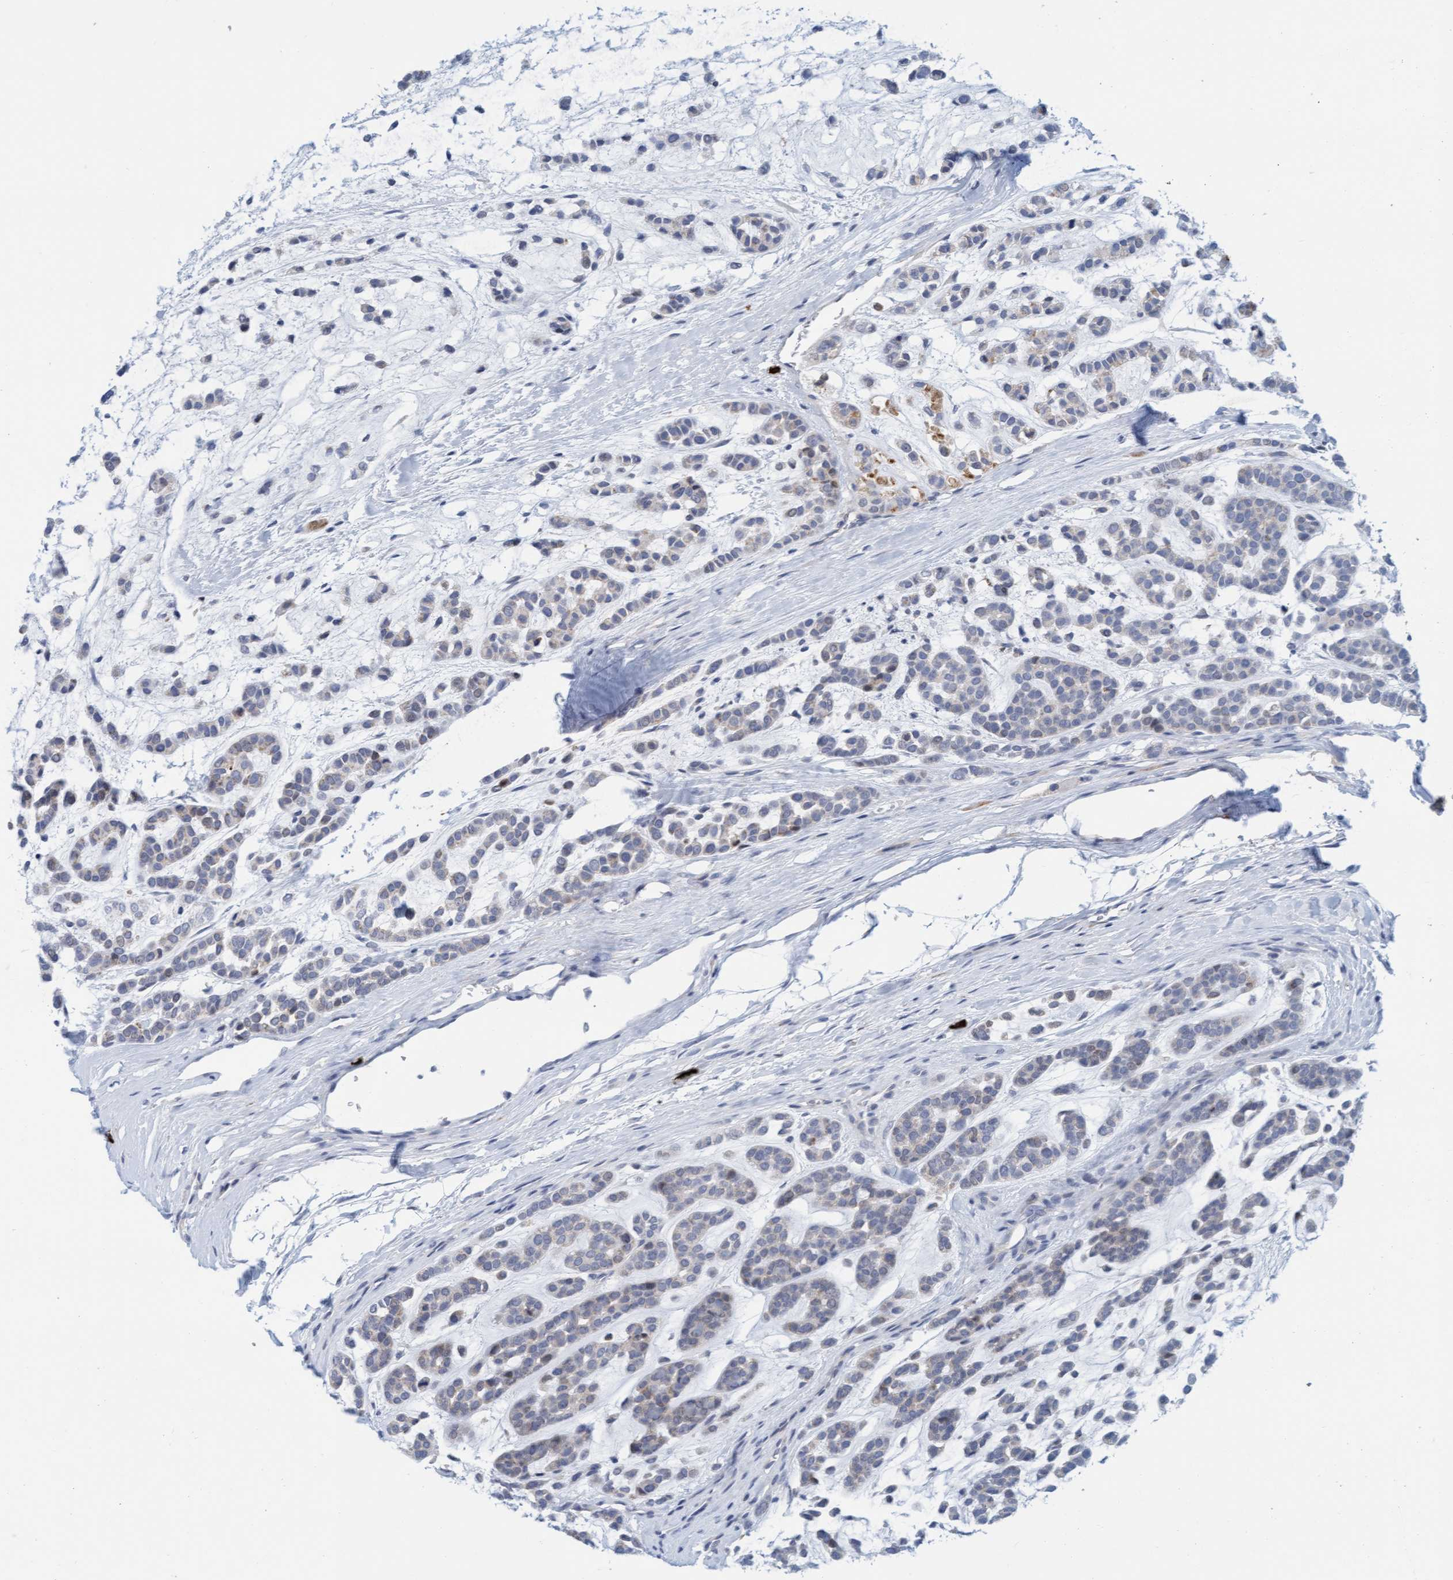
{"staining": {"intensity": "negative", "quantity": "none", "location": "none"}, "tissue": "head and neck cancer", "cell_type": "Tumor cells", "image_type": "cancer", "snomed": [{"axis": "morphology", "description": "Adenocarcinoma, NOS"}, {"axis": "morphology", "description": "Adenoma, NOS"}, {"axis": "topography", "description": "Head-Neck"}], "caption": "Adenoma (head and neck) stained for a protein using immunohistochemistry (IHC) exhibits no expression tumor cells.", "gene": "CPA3", "patient": {"sex": "female", "age": 55}}